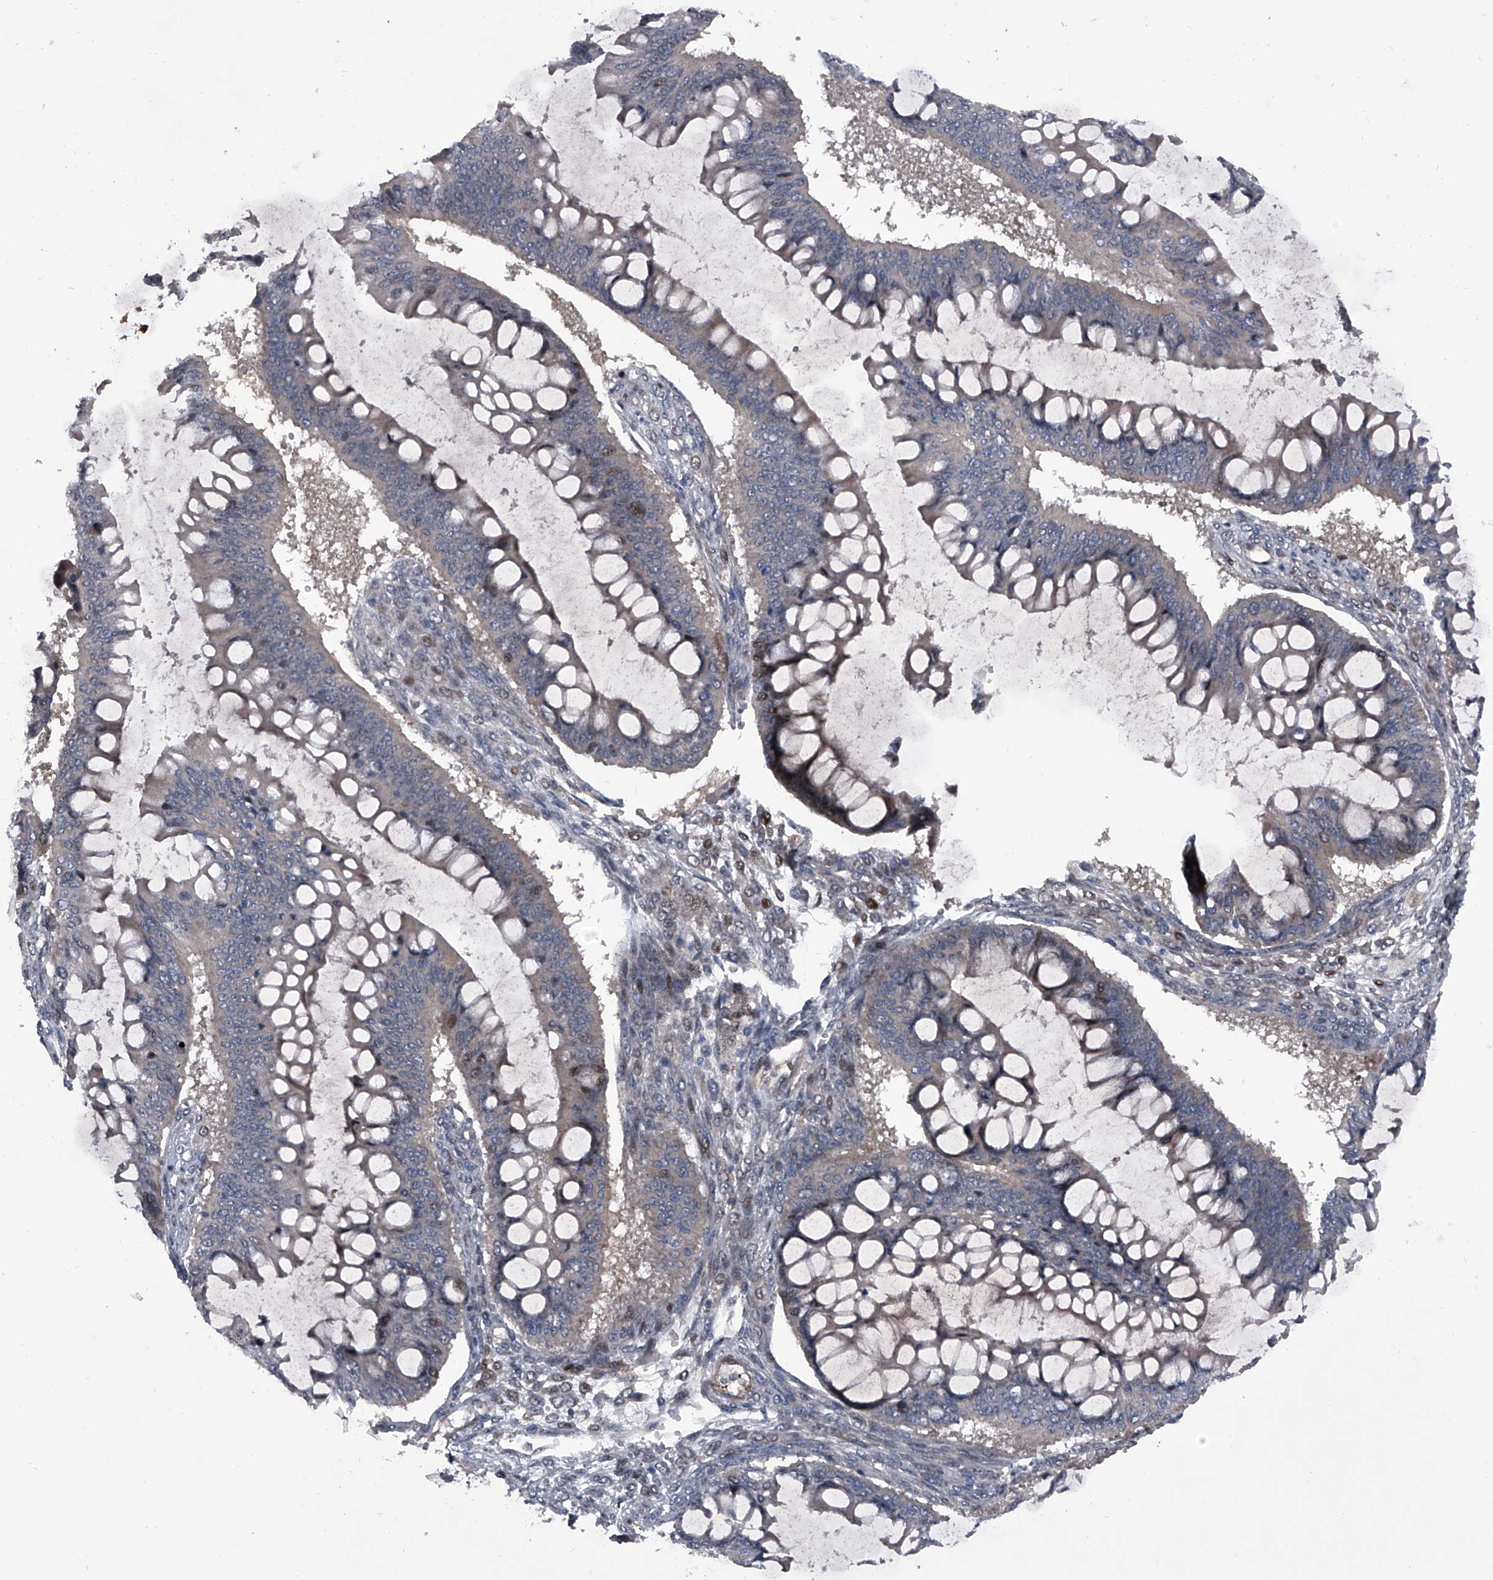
{"staining": {"intensity": "negative", "quantity": "none", "location": "none"}, "tissue": "ovarian cancer", "cell_type": "Tumor cells", "image_type": "cancer", "snomed": [{"axis": "morphology", "description": "Cystadenocarcinoma, mucinous, NOS"}, {"axis": "topography", "description": "Ovary"}], "caption": "Immunohistochemical staining of human mucinous cystadenocarcinoma (ovarian) displays no significant expression in tumor cells.", "gene": "ELK4", "patient": {"sex": "female", "age": 73}}